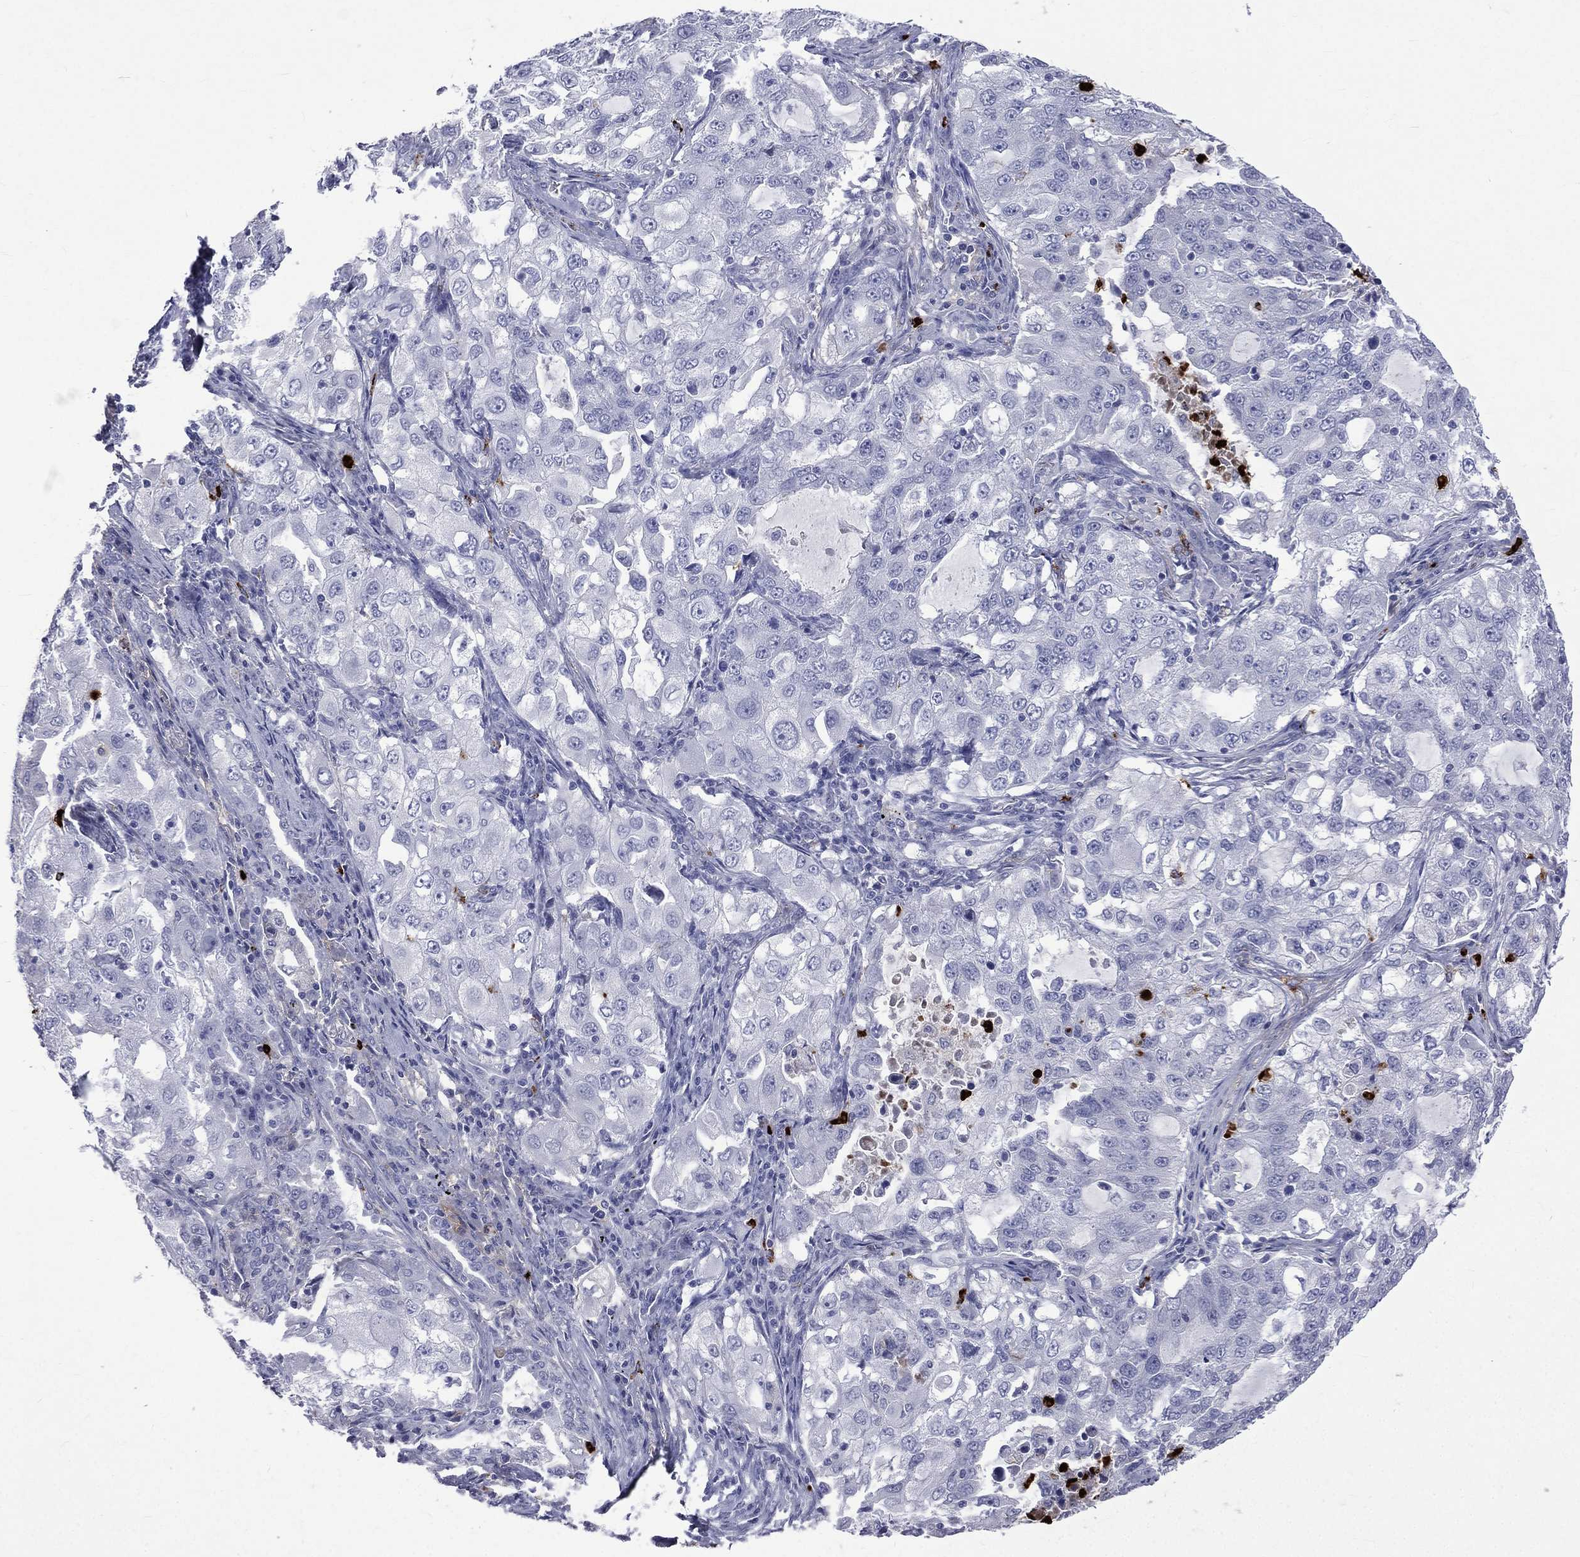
{"staining": {"intensity": "negative", "quantity": "none", "location": "none"}, "tissue": "lung cancer", "cell_type": "Tumor cells", "image_type": "cancer", "snomed": [{"axis": "morphology", "description": "Adenocarcinoma, NOS"}, {"axis": "topography", "description": "Lung"}], "caption": "Micrograph shows no protein staining in tumor cells of lung cancer (adenocarcinoma) tissue.", "gene": "ELANE", "patient": {"sex": "female", "age": 61}}